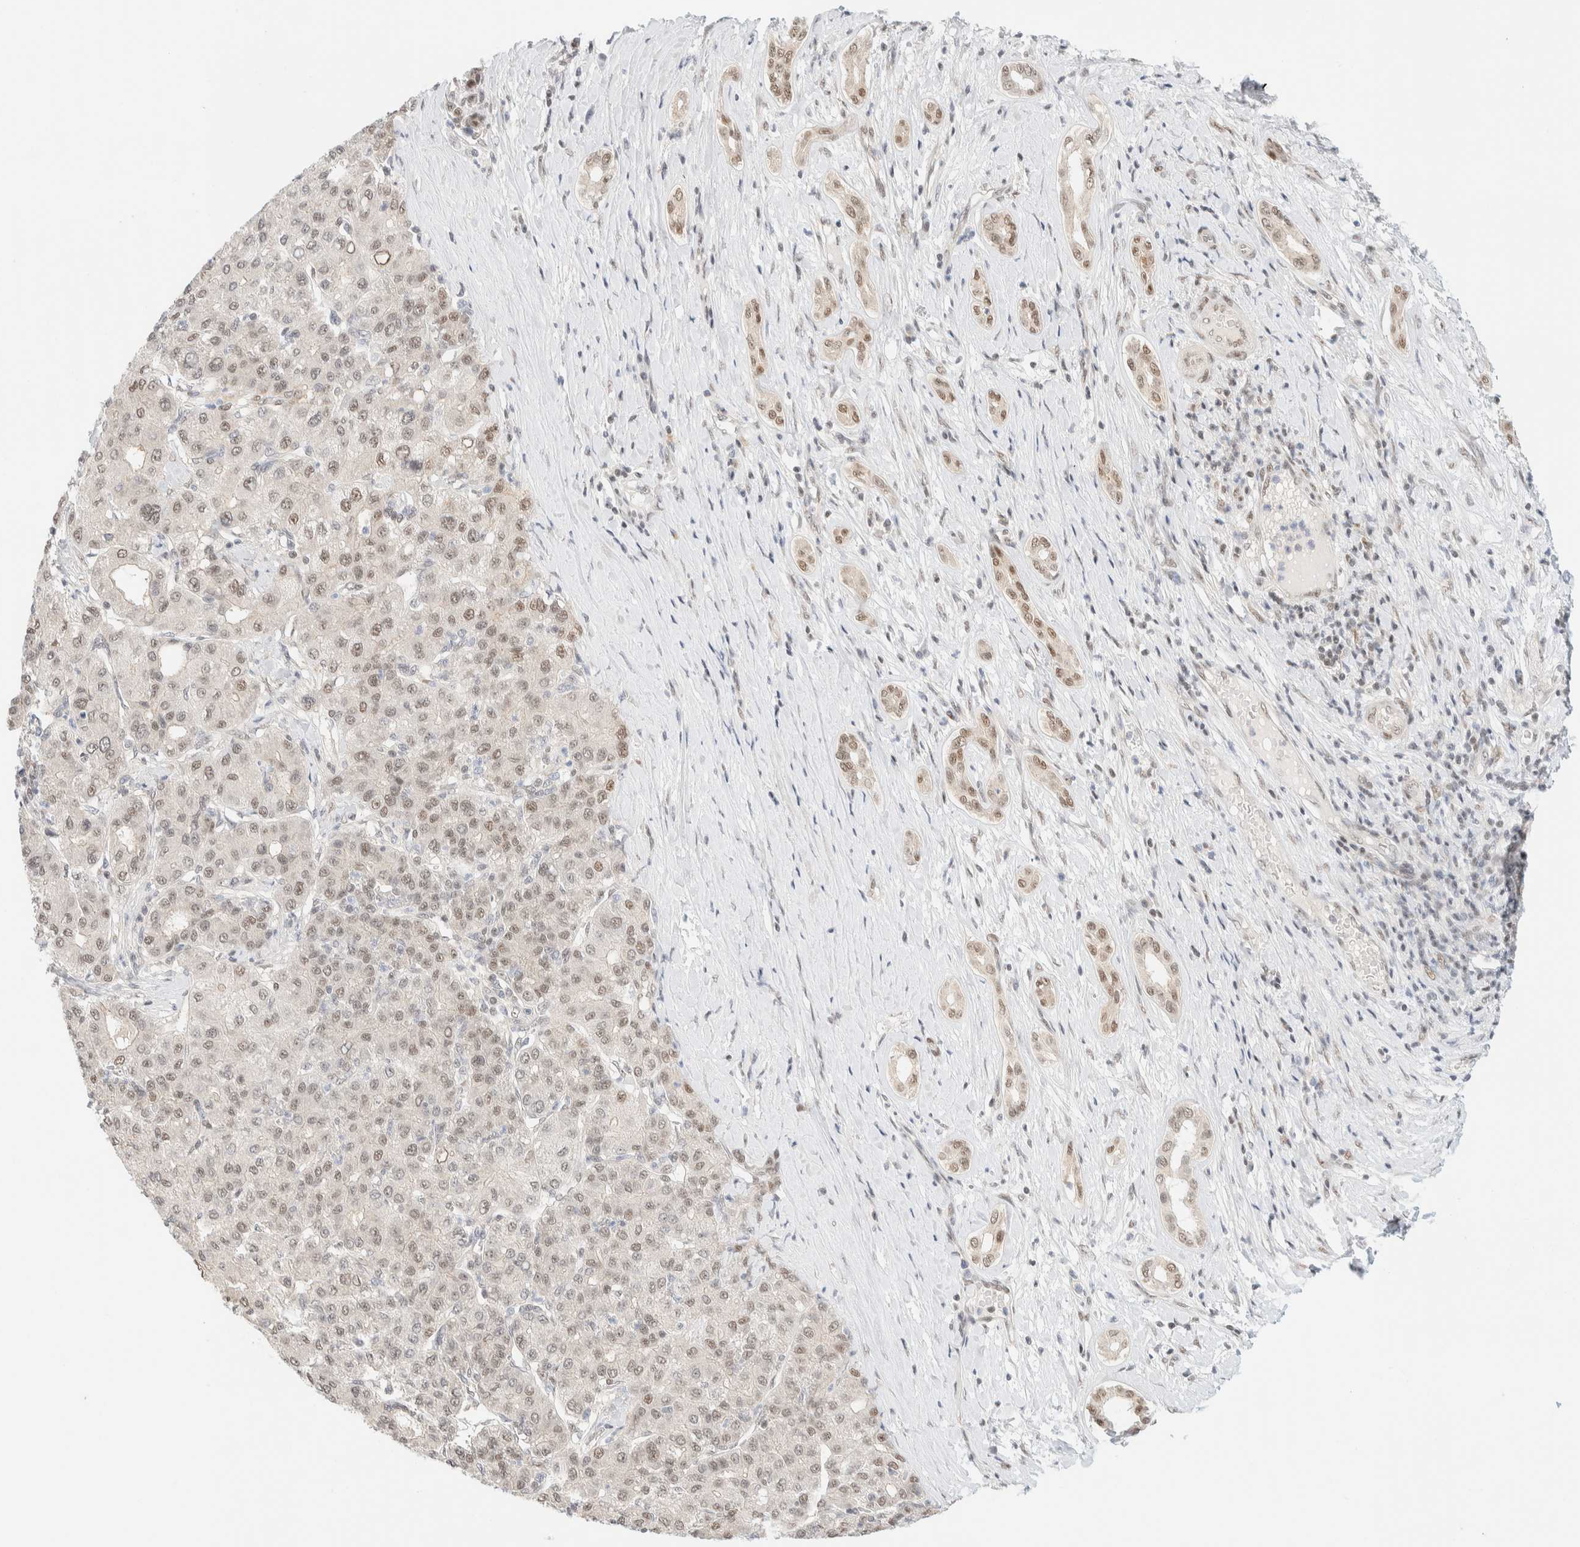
{"staining": {"intensity": "weak", "quantity": "25%-75%", "location": "nuclear"}, "tissue": "liver cancer", "cell_type": "Tumor cells", "image_type": "cancer", "snomed": [{"axis": "morphology", "description": "Carcinoma, Hepatocellular, NOS"}, {"axis": "topography", "description": "Liver"}], "caption": "IHC (DAB) staining of hepatocellular carcinoma (liver) exhibits weak nuclear protein staining in about 25%-75% of tumor cells.", "gene": "PYGO2", "patient": {"sex": "male", "age": 65}}